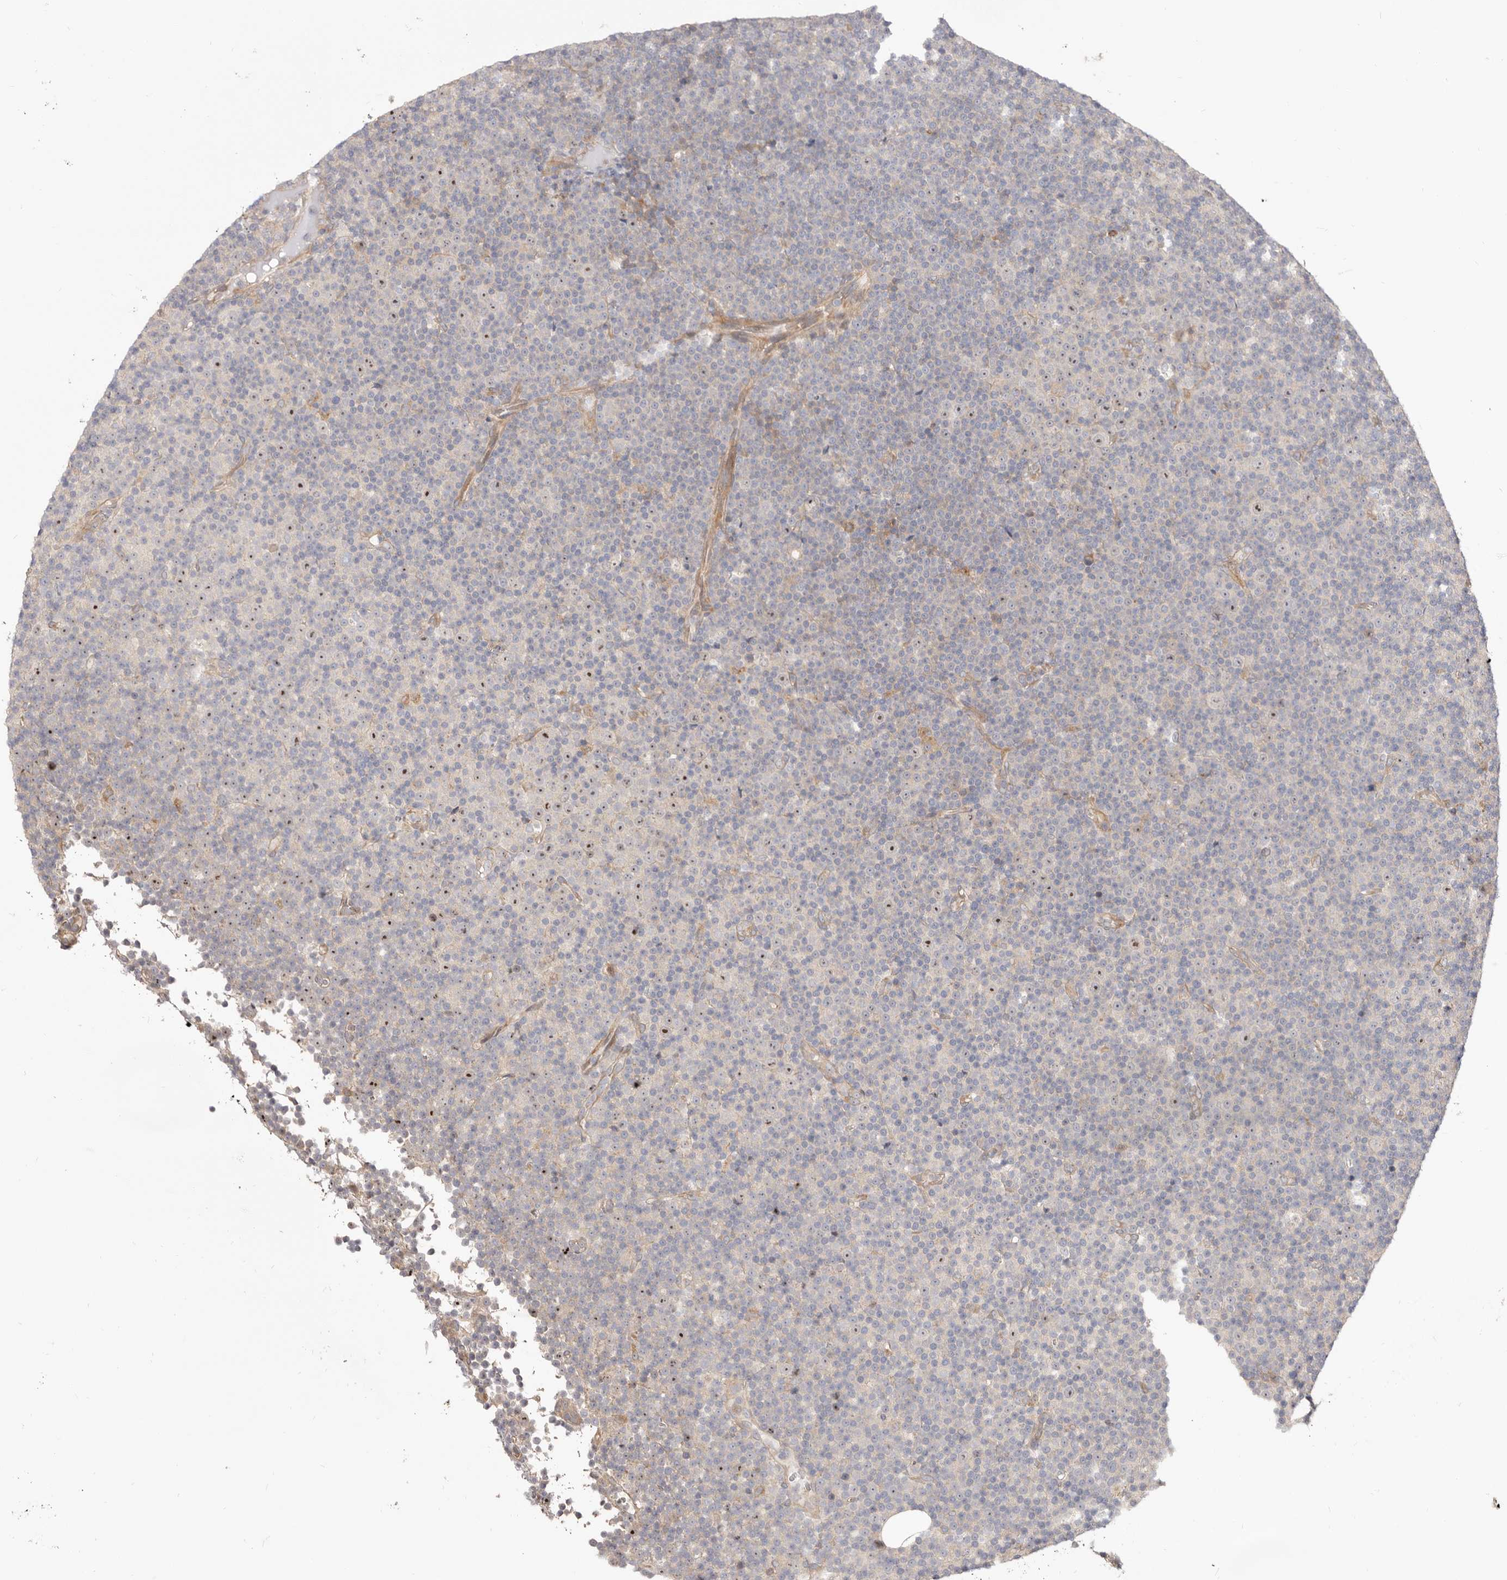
{"staining": {"intensity": "negative", "quantity": "none", "location": "none"}, "tissue": "lymphoma", "cell_type": "Tumor cells", "image_type": "cancer", "snomed": [{"axis": "morphology", "description": "Malignant lymphoma, non-Hodgkin's type, Low grade"}, {"axis": "topography", "description": "Lymph node"}], "caption": "A micrograph of human lymphoma is negative for staining in tumor cells.", "gene": "GPATCH4", "patient": {"sex": "female", "age": 67}}